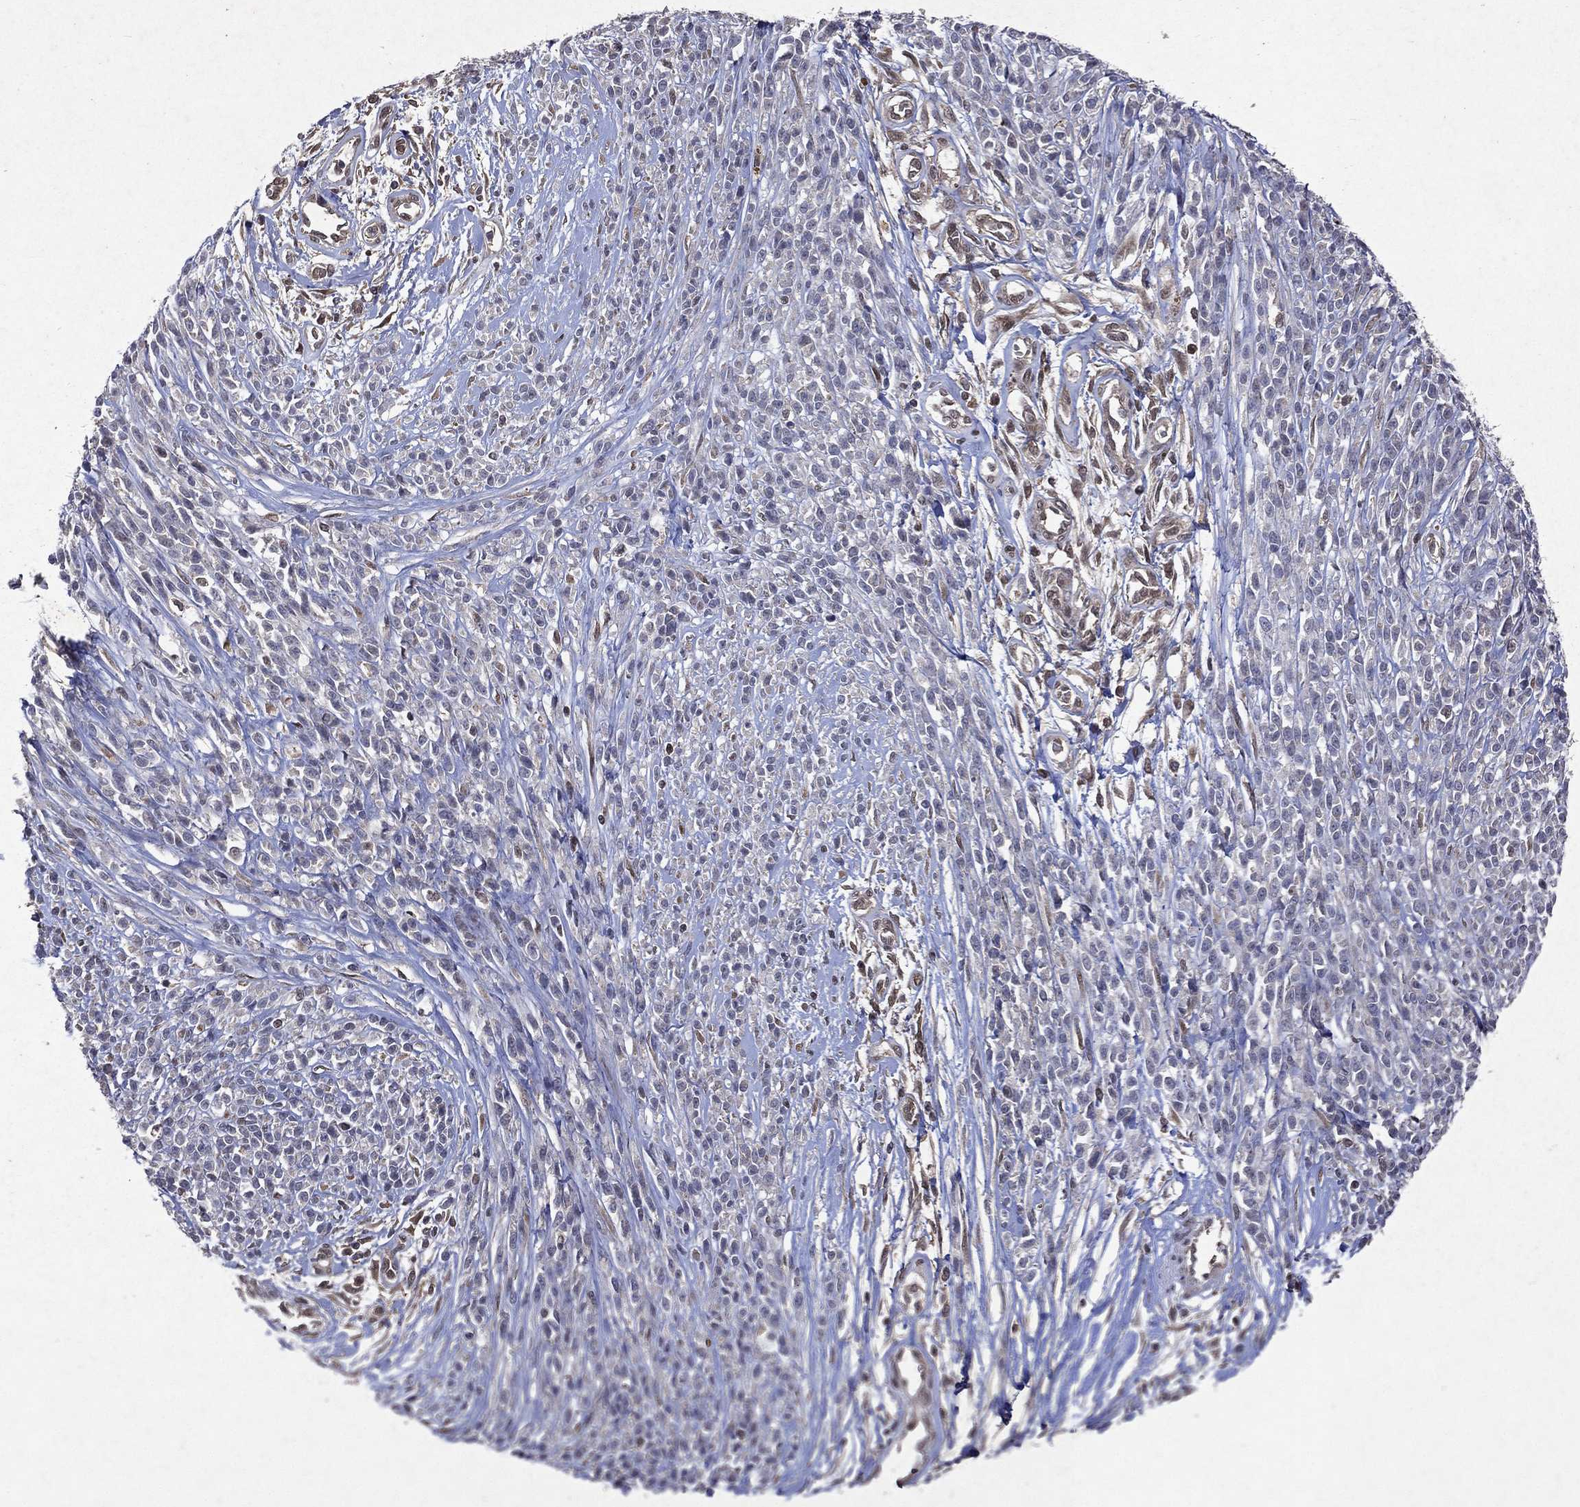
{"staining": {"intensity": "negative", "quantity": "none", "location": "none"}, "tissue": "melanoma", "cell_type": "Tumor cells", "image_type": "cancer", "snomed": [{"axis": "morphology", "description": "Malignant melanoma, NOS"}, {"axis": "topography", "description": "Skin"}, {"axis": "topography", "description": "Skin of trunk"}], "caption": "This is an immunohistochemistry (IHC) image of malignant melanoma. There is no expression in tumor cells.", "gene": "MTAP", "patient": {"sex": "male", "age": 74}}